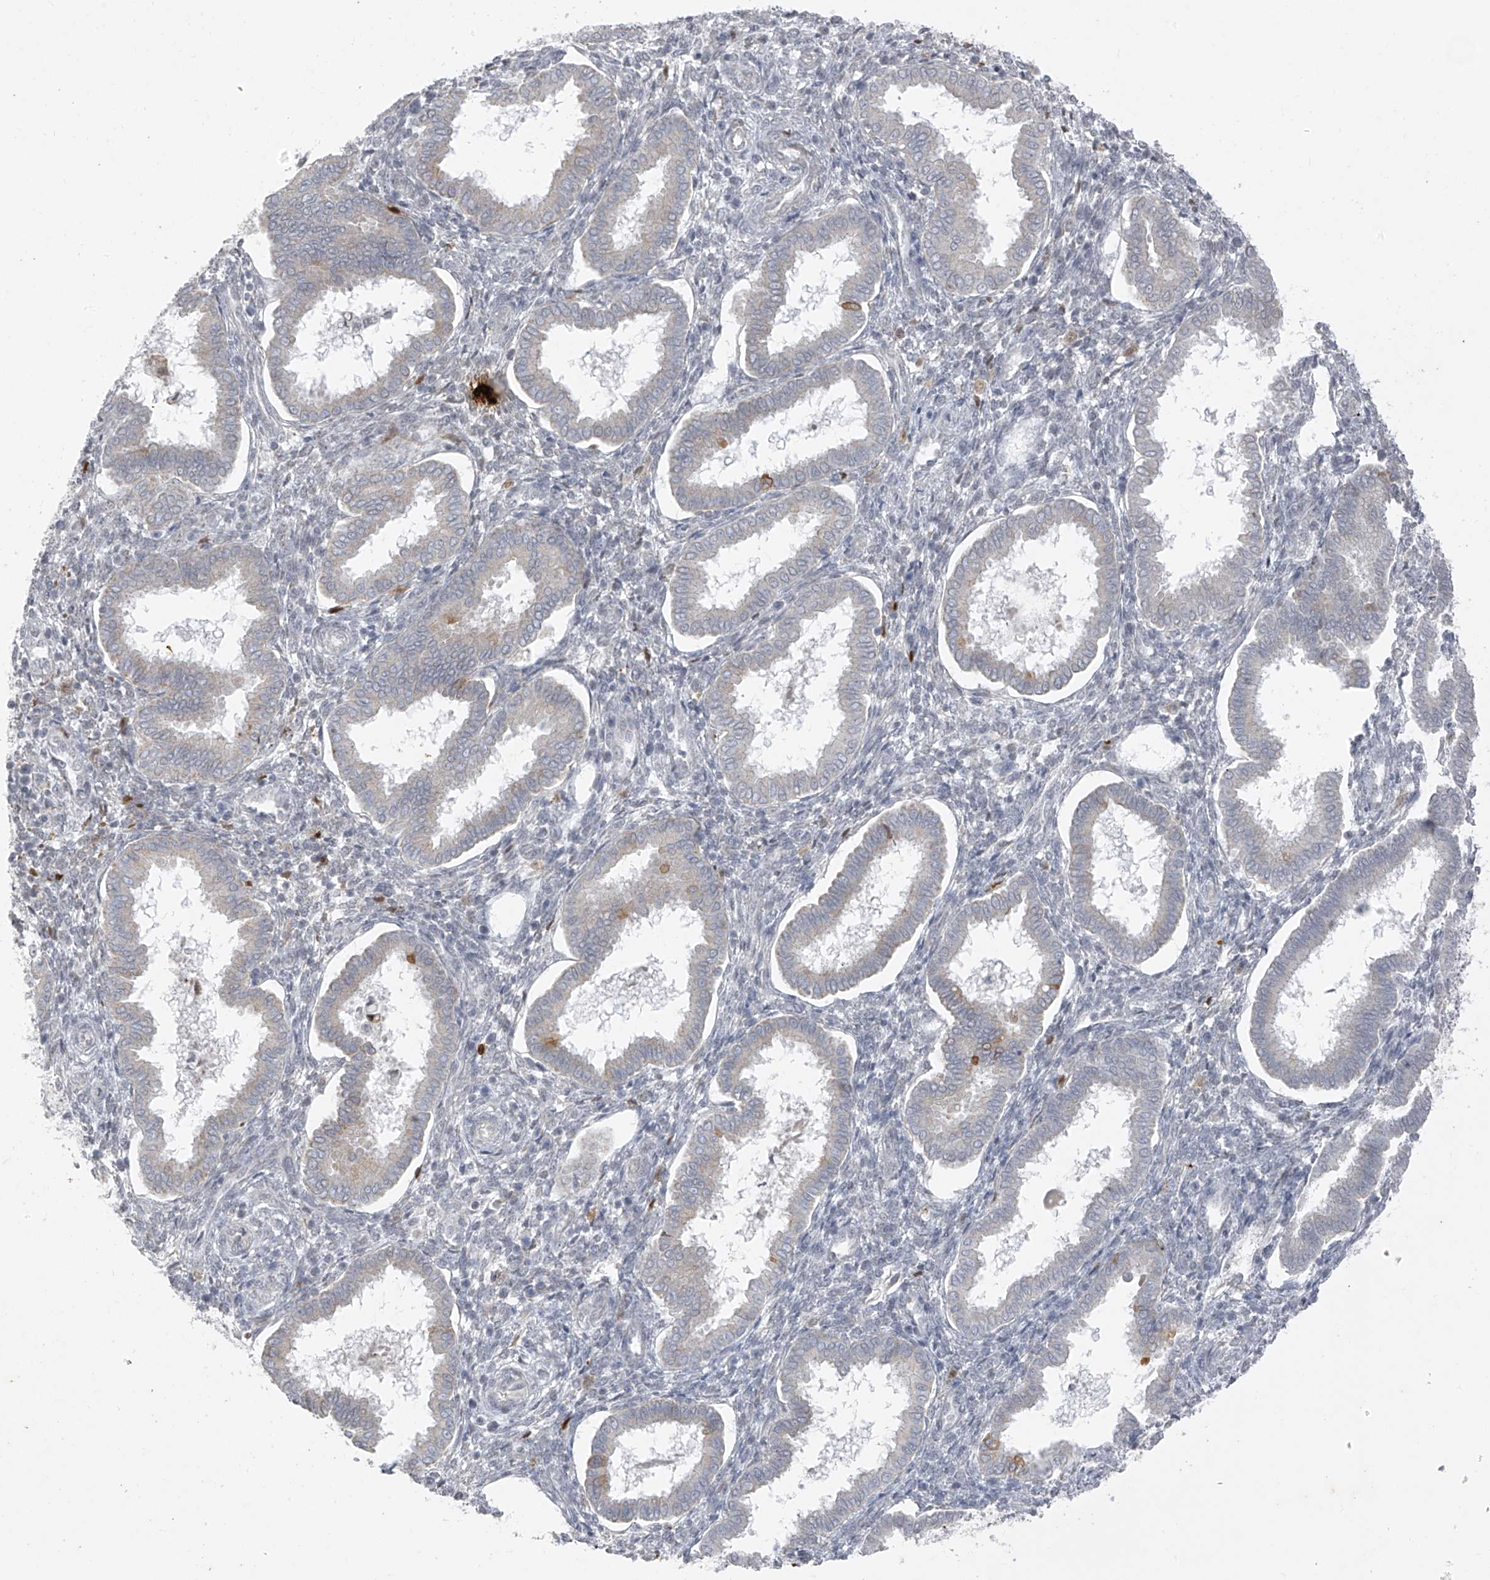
{"staining": {"intensity": "negative", "quantity": "none", "location": "none"}, "tissue": "endometrium", "cell_type": "Cells in endometrial stroma", "image_type": "normal", "snomed": [{"axis": "morphology", "description": "Normal tissue, NOS"}, {"axis": "topography", "description": "Endometrium"}], "caption": "IHC image of benign human endometrium stained for a protein (brown), which reveals no positivity in cells in endometrial stroma.", "gene": "DYRK1B", "patient": {"sex": "female", "age": 24}}